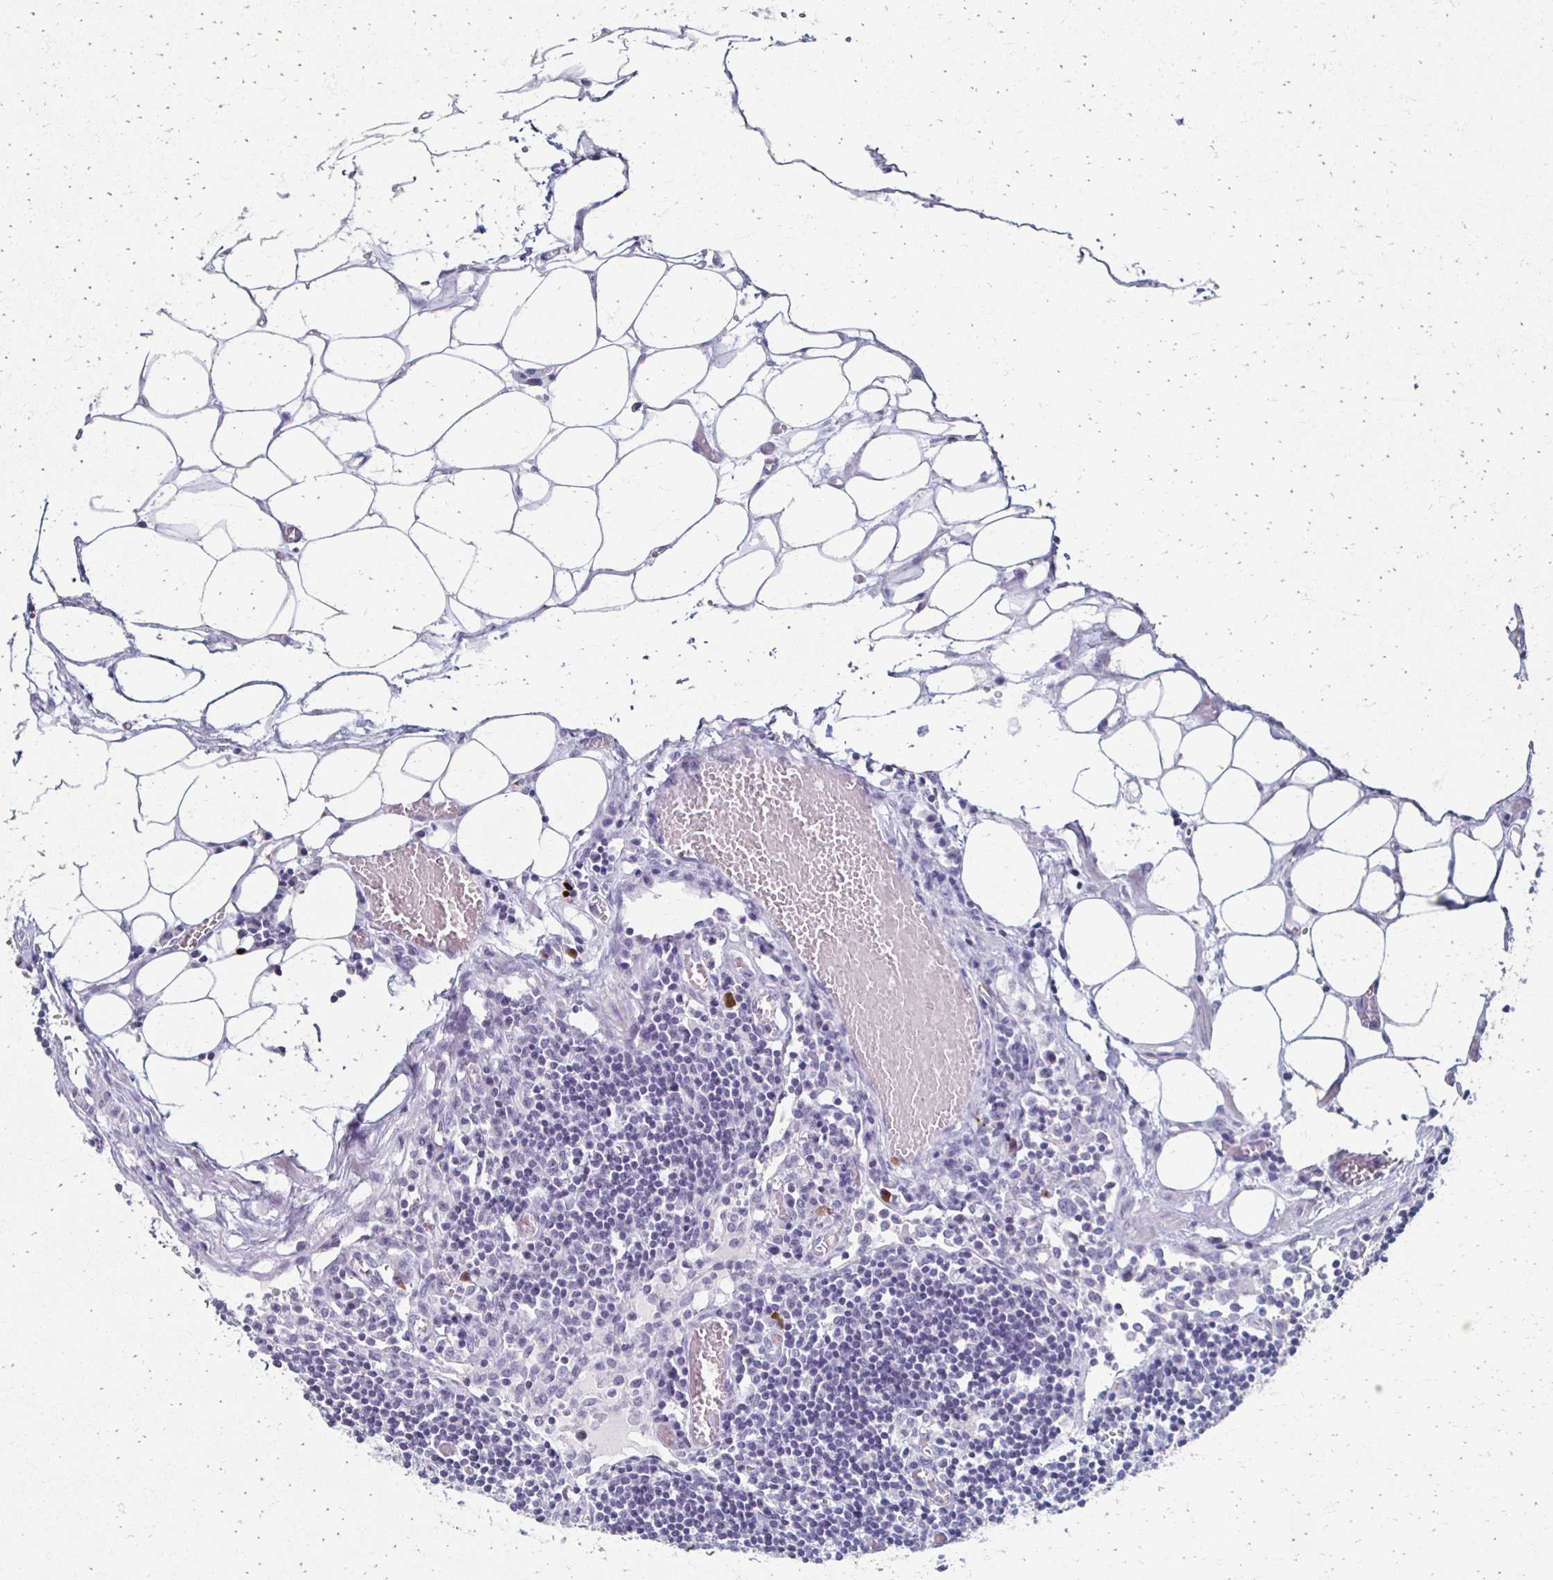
{"staining": {"intensity": "negative", "quantity": "none", "location": "none"}, "tissue": "lymph node", "cell_type": "Germinal center cells", "image_type": "normal", "snomed": [{"axis": "morphology", "description": "Normal tissue, NOS"}, {"axis": "topography", "description": "Lymph node"}], "caption": "The image reveals no staining of germinal center cells in normal lymph node. The staining is performed using DAB (3,3'-diaminobenzidine) brown chromogen with nuclei counter-stained in using hematoxylin.", "gene": "CXCR2", "patient": {"sex": "male", "age": 66}}